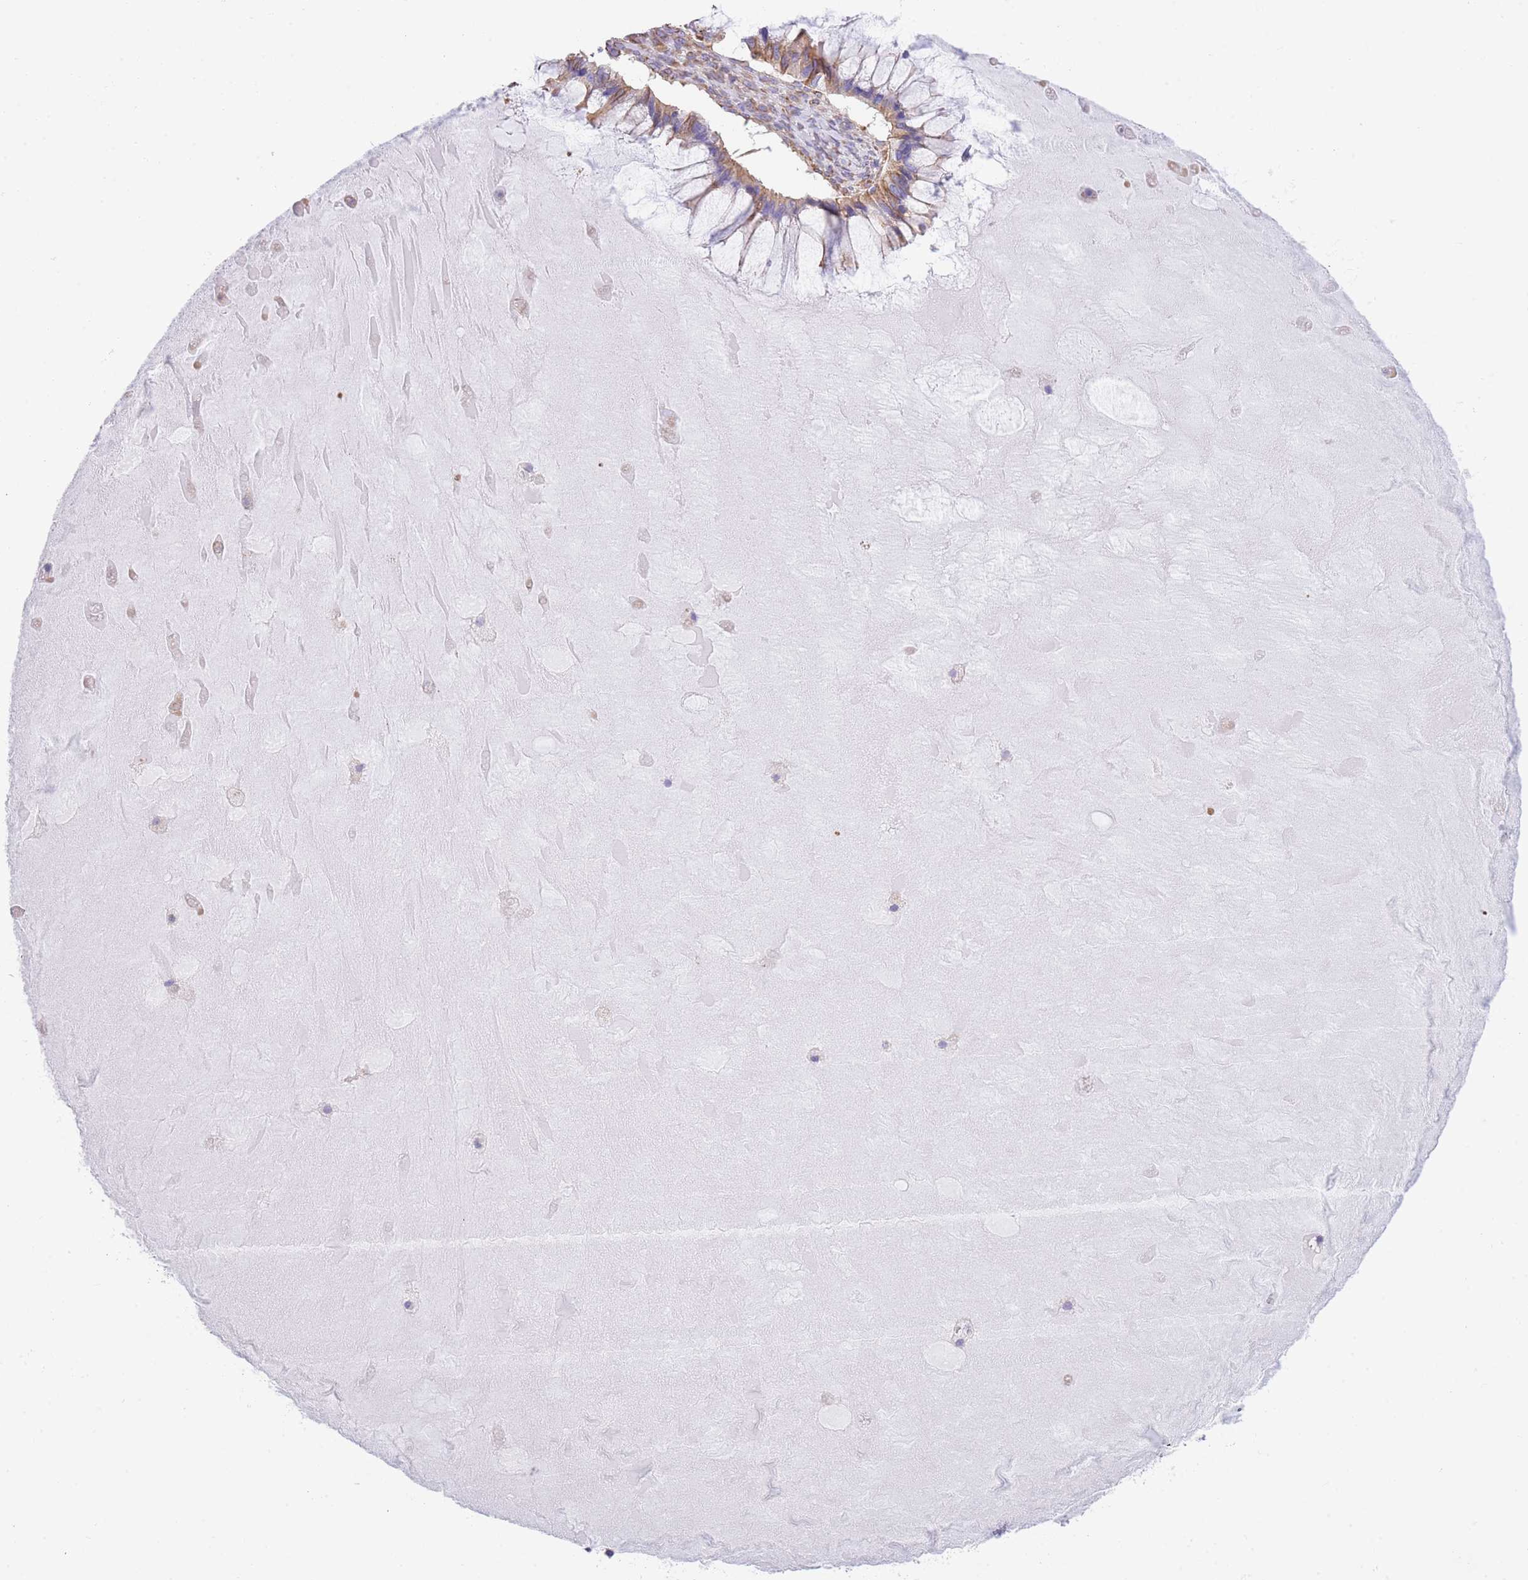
{"staining": {"intensity": "moderate", "quantity": ">75%", "location": "cytoplasmic/membranous"}, "tissue": "ovarian cancer", "cell_type": "Tumor cells", "image_type": "cancer", "snomed": [{"axis": "morphology", "description": "Cystadenocarcinoma, mucinous, NOS"}, {"axis": "topography", "description": "Ovary"}], "caption": "Moderate cytoplasmic/membranous protein staining is seen in approximately >75% of tumor cells in ovarian mucinous cystadenocarcinoma. The staining was performed using DAB (3,3'-diaminobenzidine) to visualize the protein expression in brown, while the nuclei were stained in blue with hematoxylin (Magnification: 20x).", "gene": "RHOU", "patient": {"sex": "female", "age": 61}}